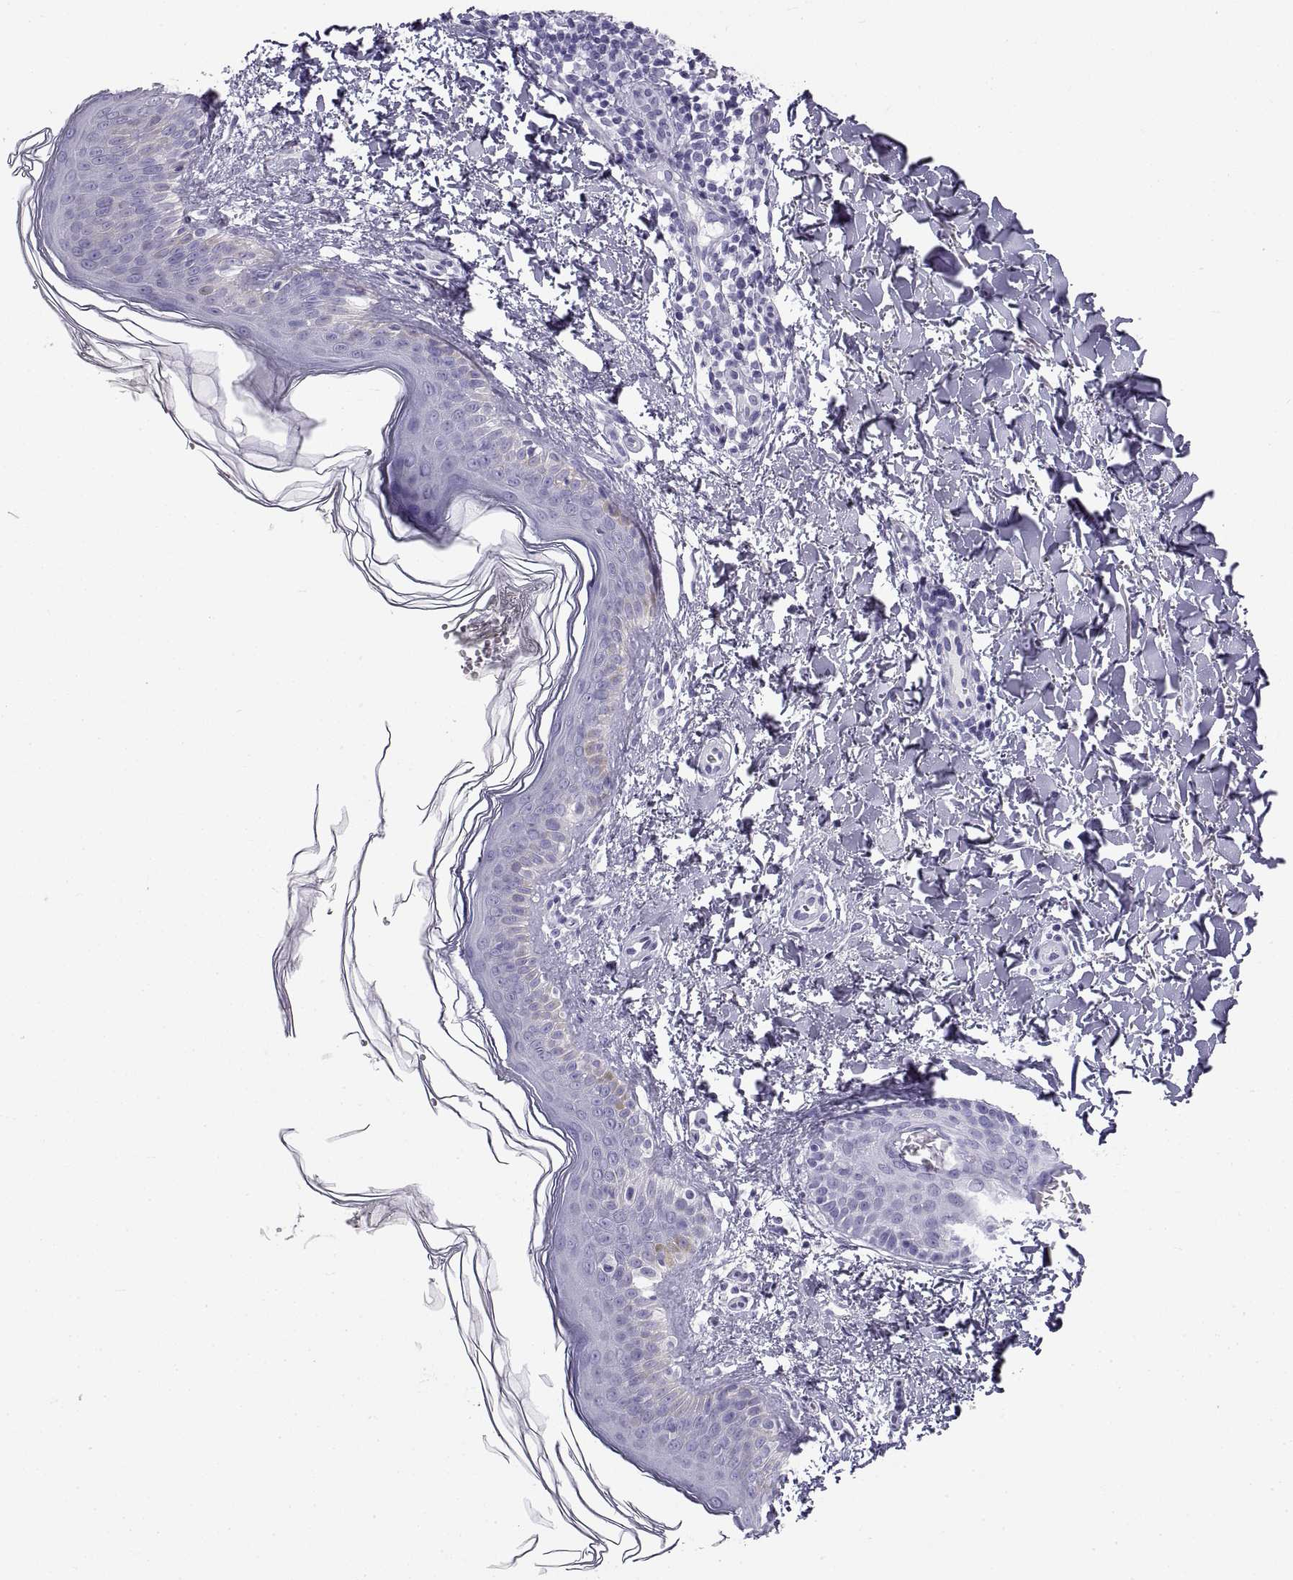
{"staining": {"intensity": "negative", "quantity": "none", "location": "none"}, "tissue": "skin cancer", "cell_type": "Tumor cells", "image_type": "cancer", "snomed": [{"axis": "morphology", "description": "Normal tissue, NOS"}, {"axis": "morphology", "description": "Basal cell carcinoma"}, {"axis": "topography", "description": "Skin"}], "caption": "There is no significant staining in tumor cells of basal cell carcinoma (skin).", "gene": "RLBP1", "patient": {"sex": "male", "age": 46}}